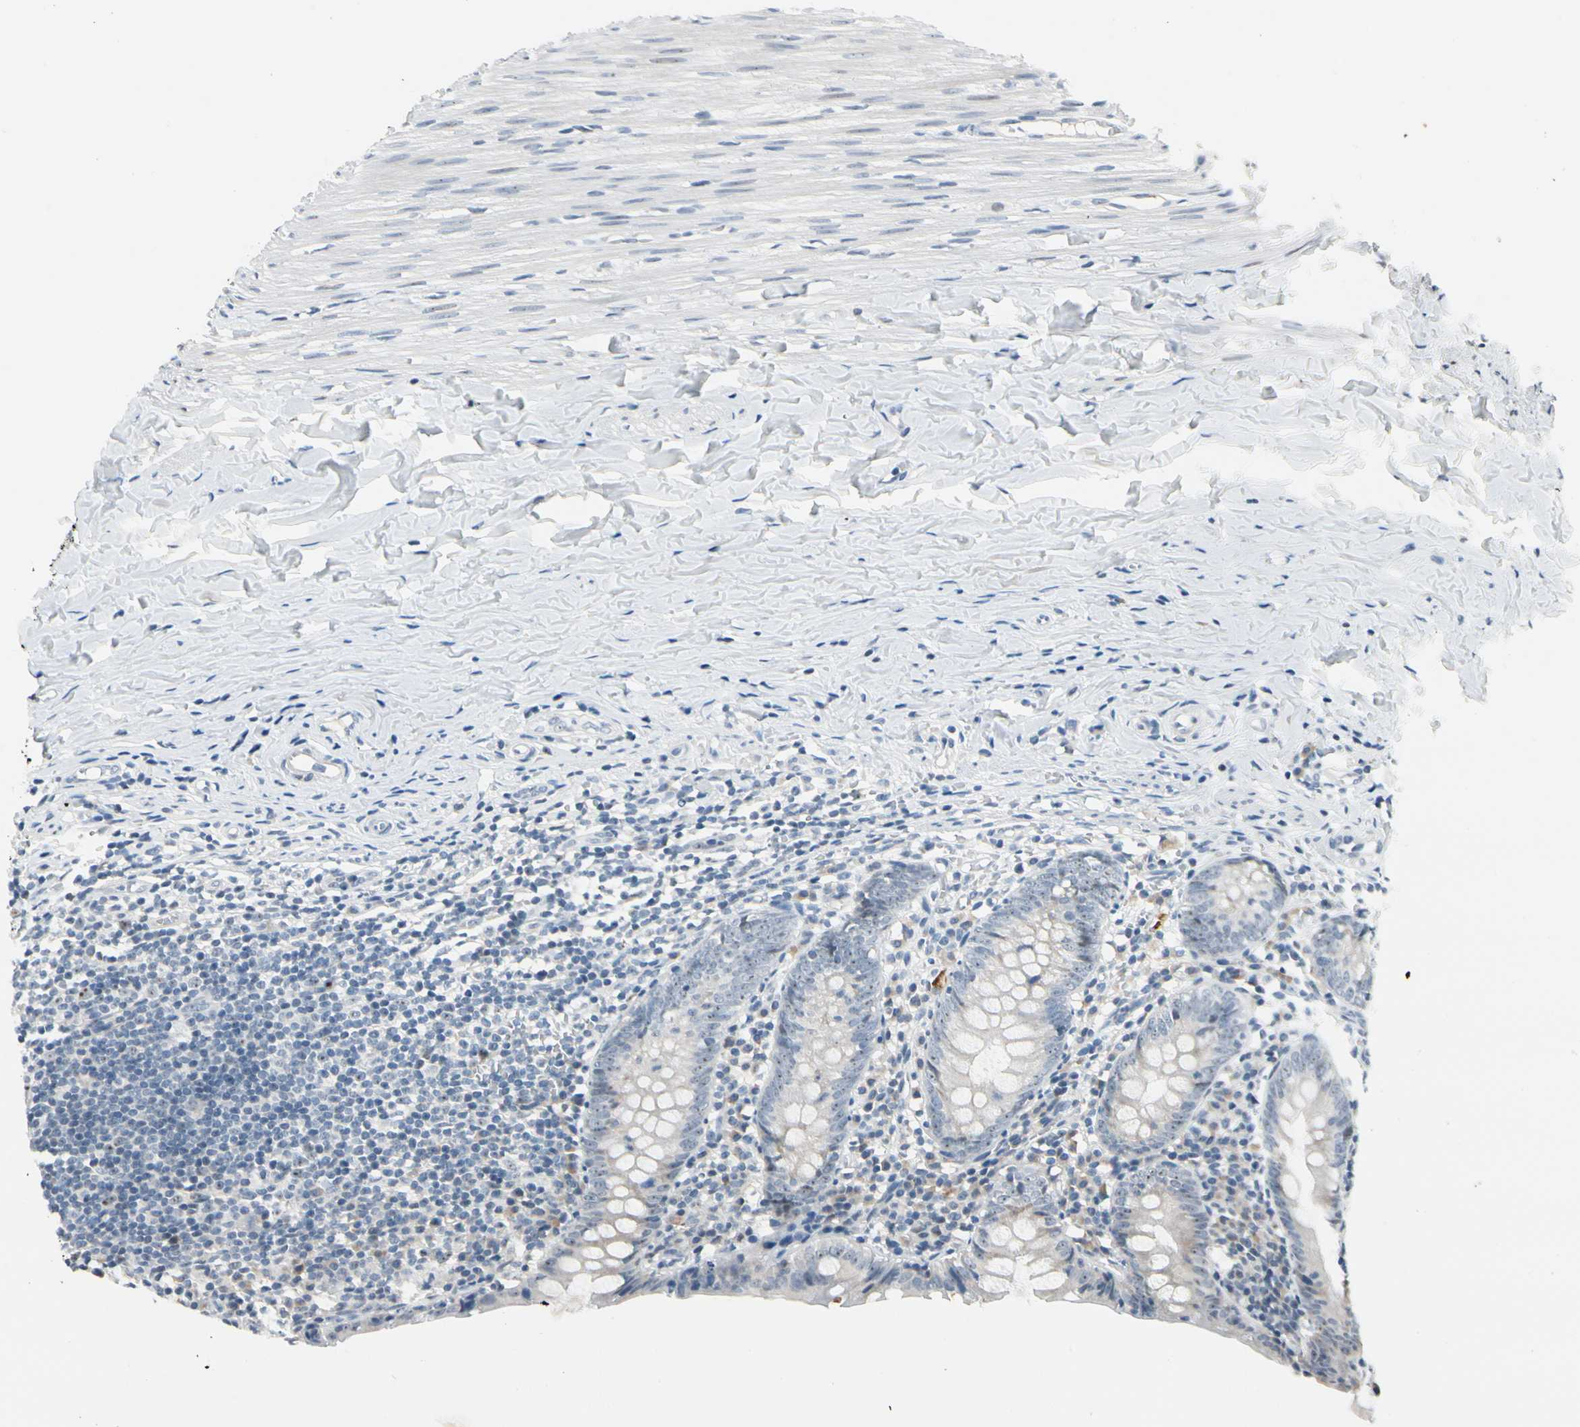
{"staining": {"intensity": "negative", "quantity": "none", "location": "none"}, "tissue": "appendix", "cell_type": "Glandular cells", "image_type": "normal", "snomed": [{"axis": "morphology", "description": "Normal tissue, NOS"}, {"axis": "topography", "description": "Appendix"}], "caption": "Human appendix stained for a protein using IHC reveals no positivity in glandular cells.", "gene": "ZSCAN1", "patient": {"sex": "female", "age": 10}}